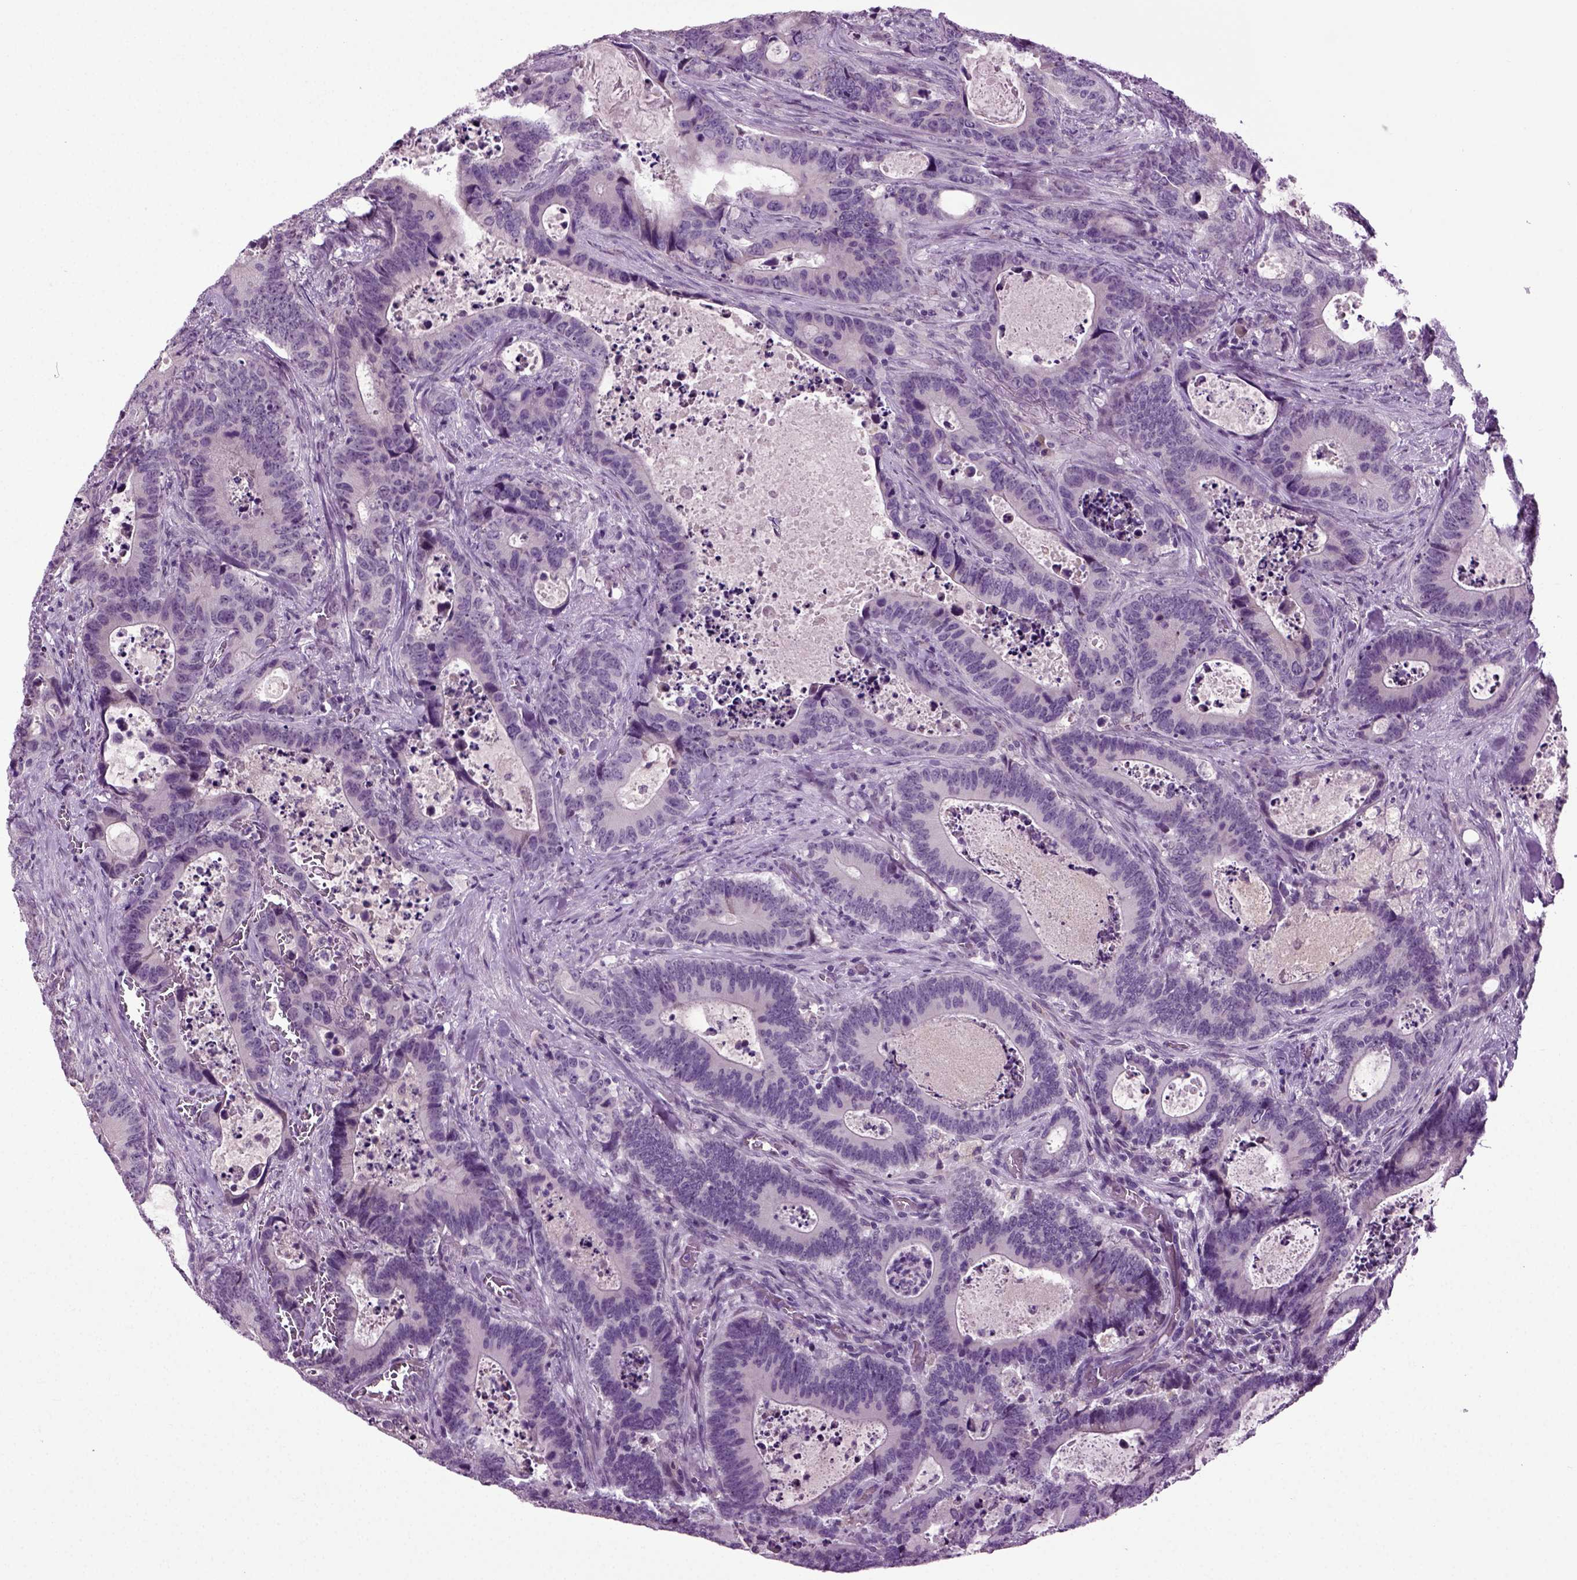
{"staining": {"intensity": "negative", "quantity": "none", "location": "none"}, "tissue": "colorectal cancer", "cell_type": "Tumor cells", "image_type": "cancer", "snomed": [{"axis": "morphology", "description": "Adenocarcinoma, NOS"}, {"axis": "topography", "description": "Colon"}], "caption": "Immunohistochemistry (IHC) micrograph of neoplastic tissue: adenocarcinoma (colorectal) stained with DAB (3,3'-diaminobenzidine) displays no significant protein positivity in tumor cells.", "gene": "SPATA17", "patient": {"sex": "female", "age": 82}}